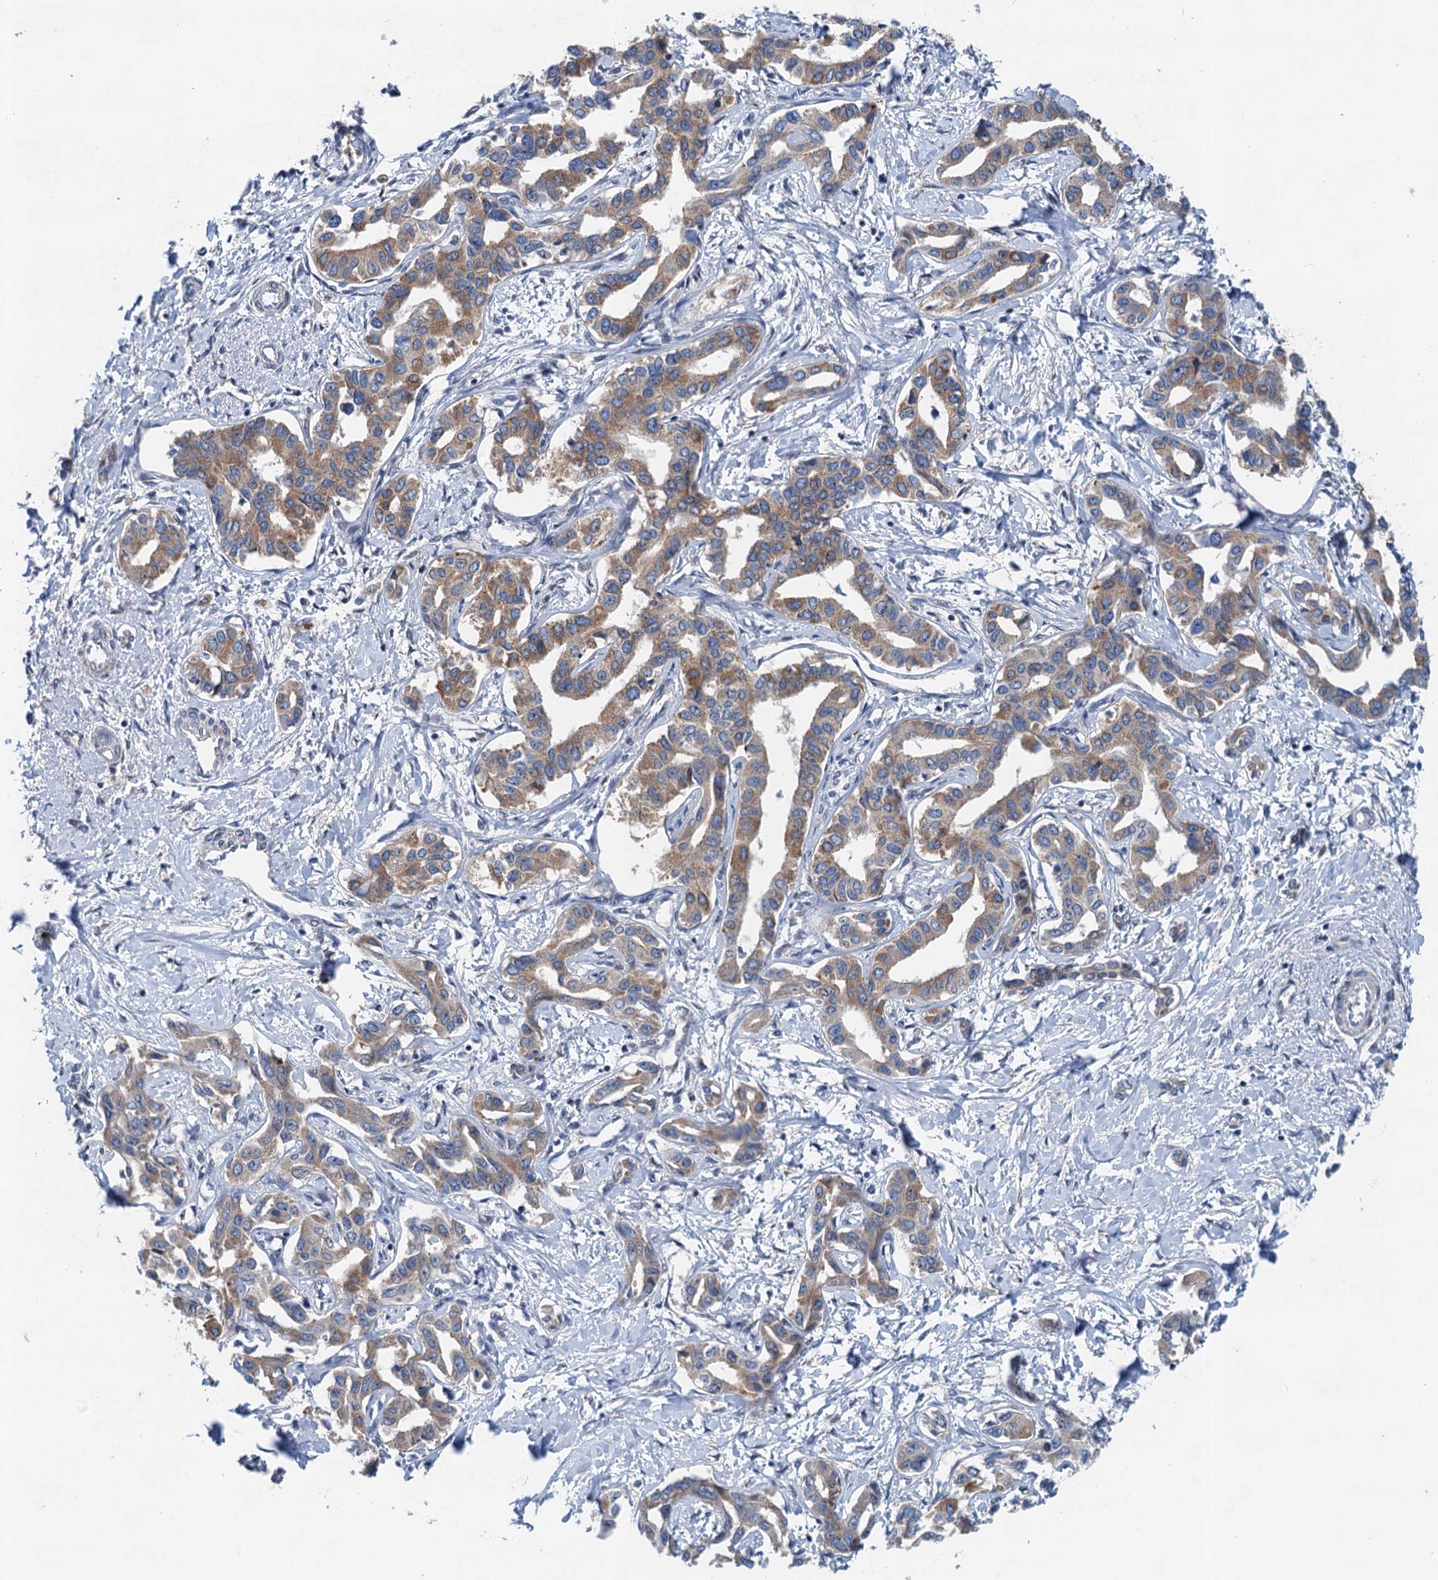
{"staining": {"intensity": "moderate", "quantity": "25%-75%", "location": "cytoplasmic/membranous"}, "tissue": "liver cancer", "cell_type": "Tumor cells", "image_type": "cancer", "snomed": [{"axis": "morphology", "description": "Cholangiocarcinoma"}, {"axis": "topography", "description": "Liver"}], "caption": "Brown immunohistochemical staining in human liver cholangiocarcinoma exhibits moderate cytoplasmic/membranous expression in approximately 25%-75% of tumor cells.", "gene": "NBEA", "patient": {"sex": "male", "age": 59}}